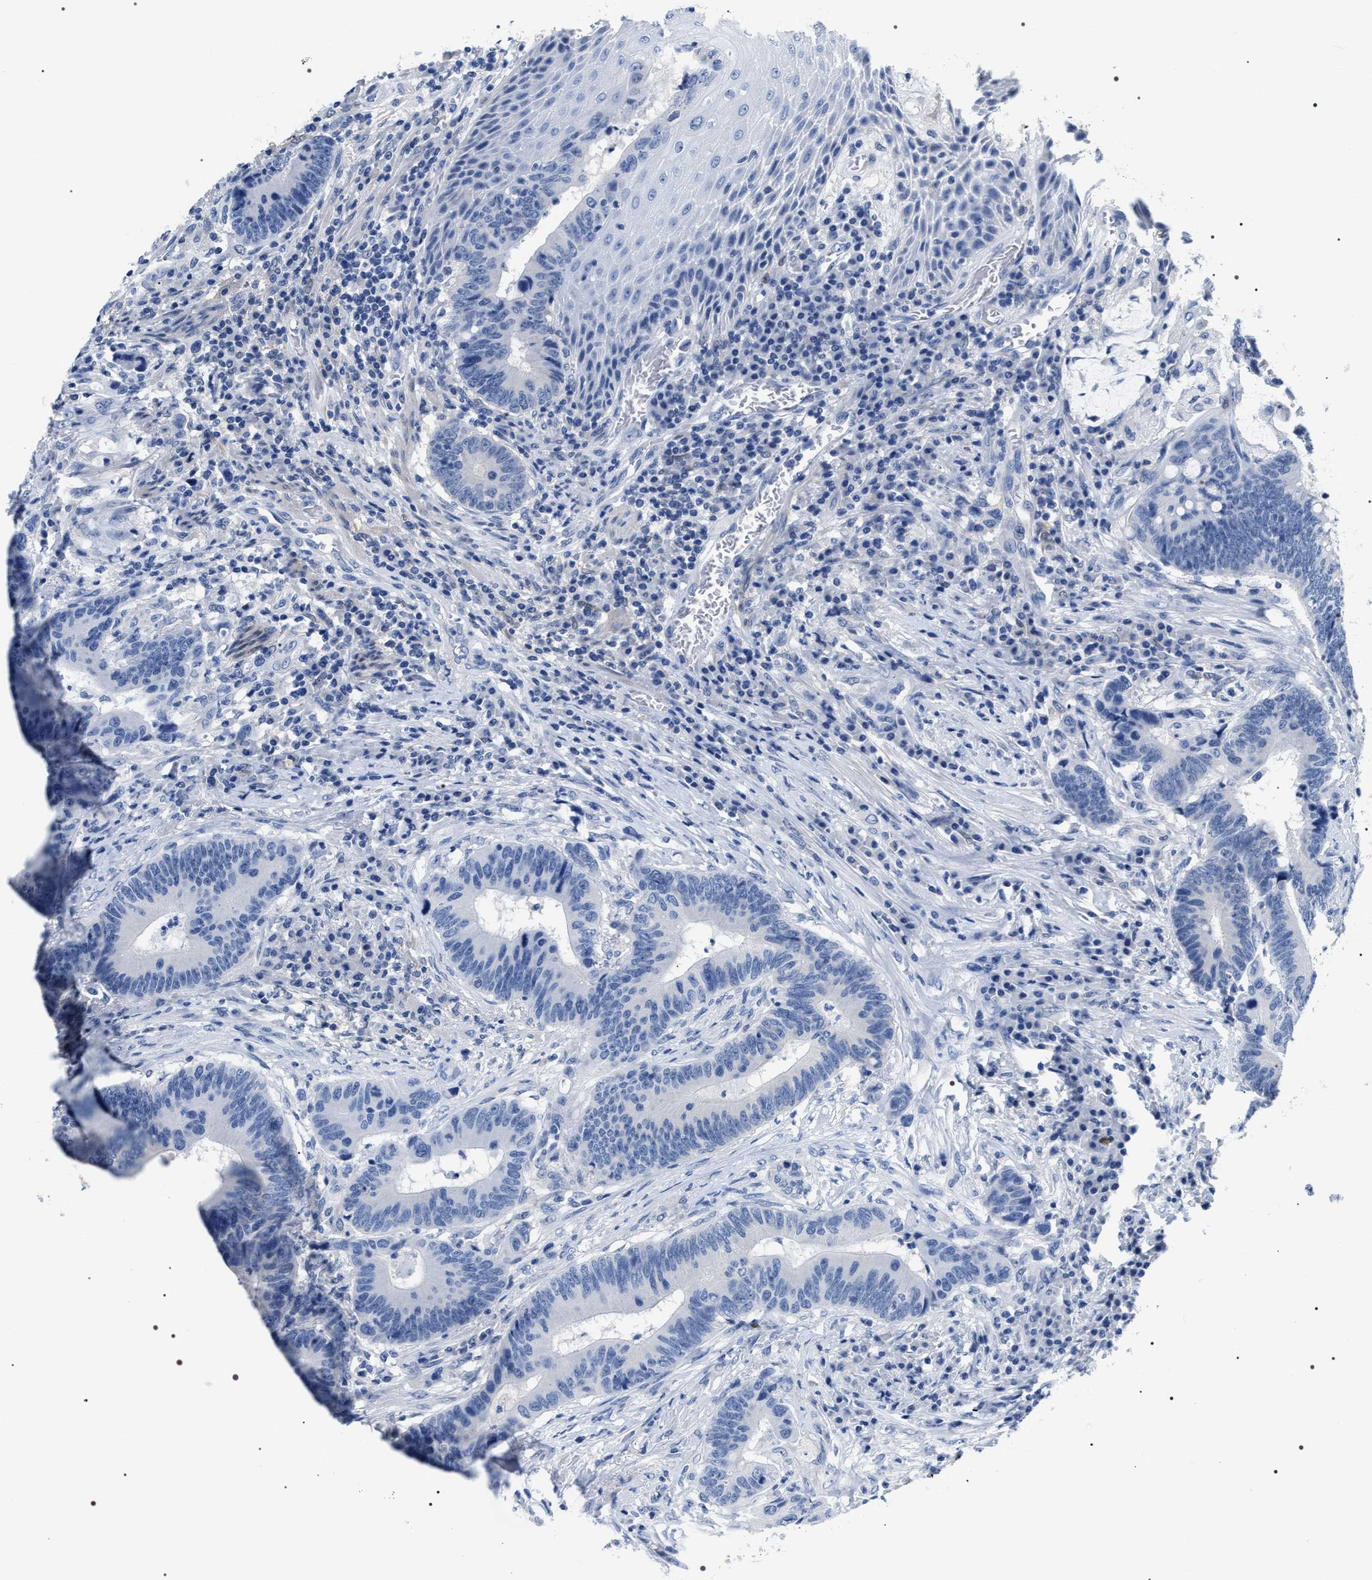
{"staining": {"intensity": "negative", "quantity": "none", "location": "none"}, "tissue": "colorectal cancer", "cell_type": "Tumor cells", "image_type": "cancer", "snomed": [{"axis": "morphology", "description": "Adenocarcinoma, NOS"}, {"axis": "topography", "description": "Rectum"}, {"axis": "topography", "description": "Anal"}], "caption": "Immunohistochemistry image of neoplastic tissue: human colorectal cancer stained with DAB exhibits no significant protein positivity in tumor cells. (Stains: DAB immunohistochemistry (IHC) with hematoxylin counter stain, Microscopy: brightfield microscopy at high magnification).", "gene": "ADH4", "patient": {"sex": "female", "age": 89}}